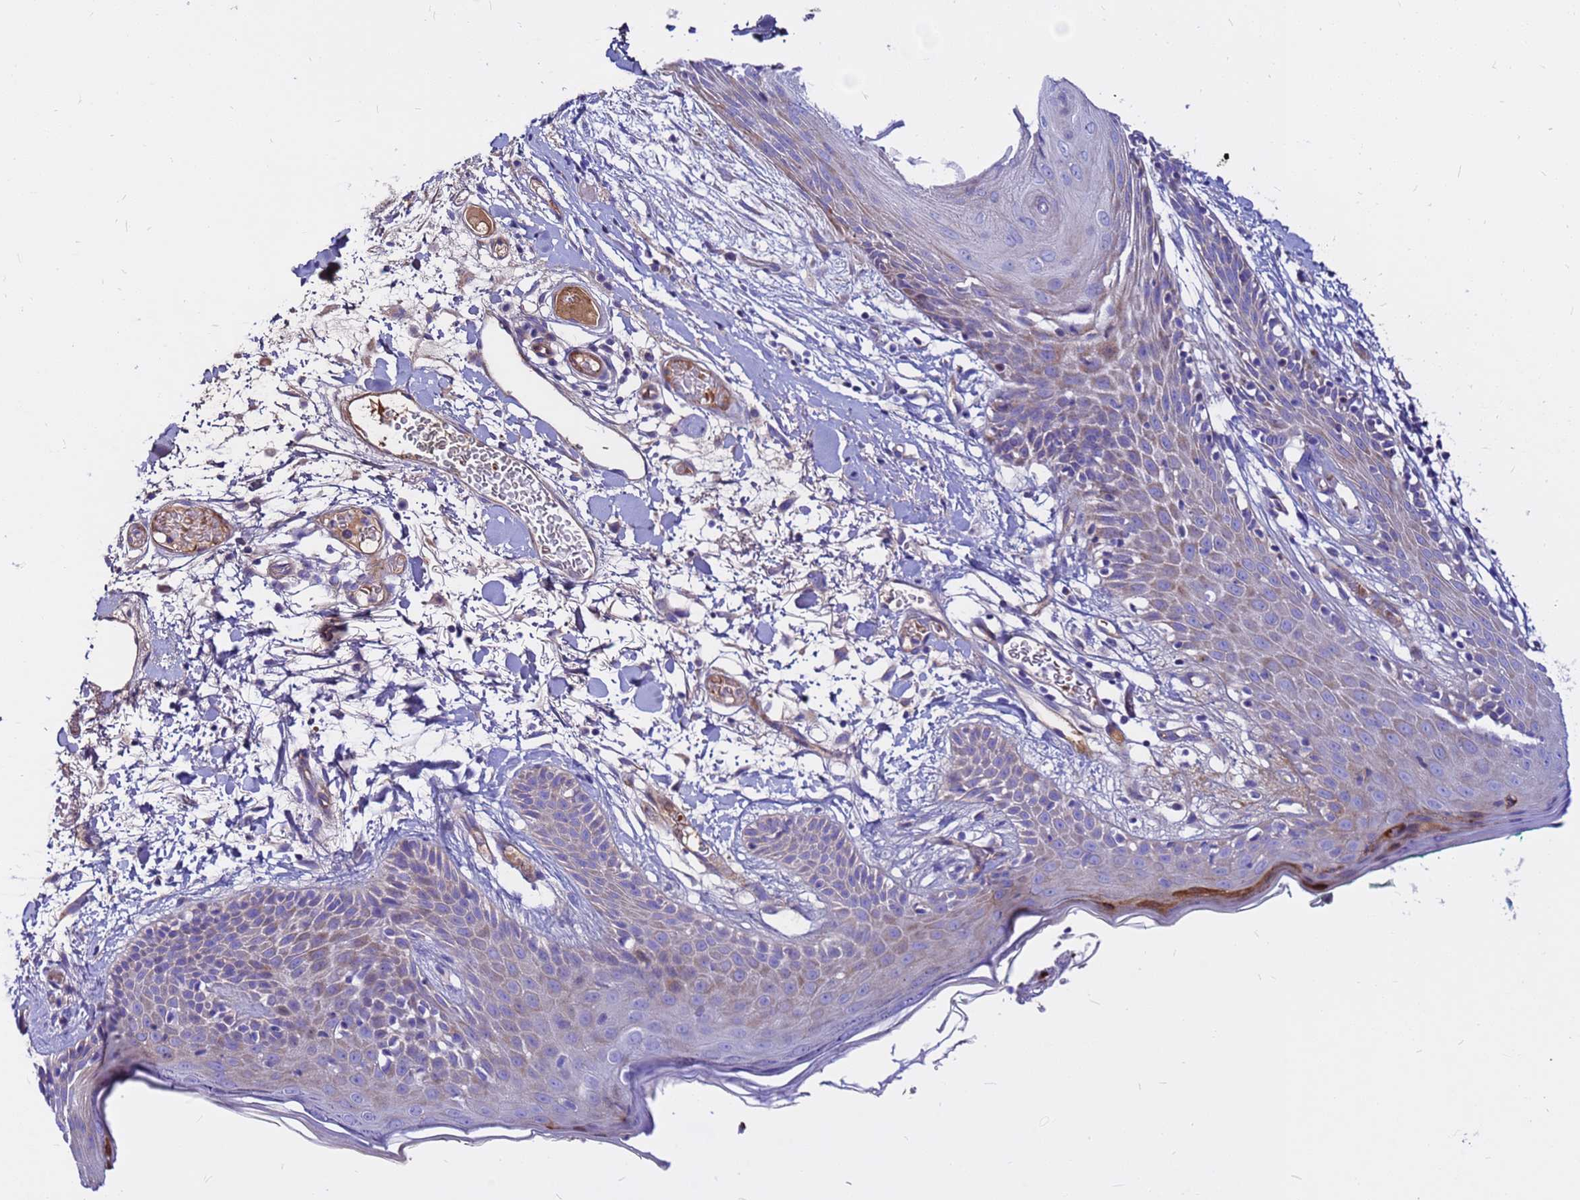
{"staining": {"intensity": "negative", "quantity": "none", "location": "none"}, "tissue": "skin", "cell_type": "Fibroblasts", "image_type": "normal", "snomed": [{"axis": "morphology", "description": "Normal tissue, NOS"}, {"axis": "topography", "description": "Skin"}], "caption": "Immunohistochemistry (IHC) micrograph of unremarkable skin: skin stained with DAB reveals no significant protein expression in fibroblasts.", "gene": "CRHBP", "patient": {"sex": "male", "age": 79}}